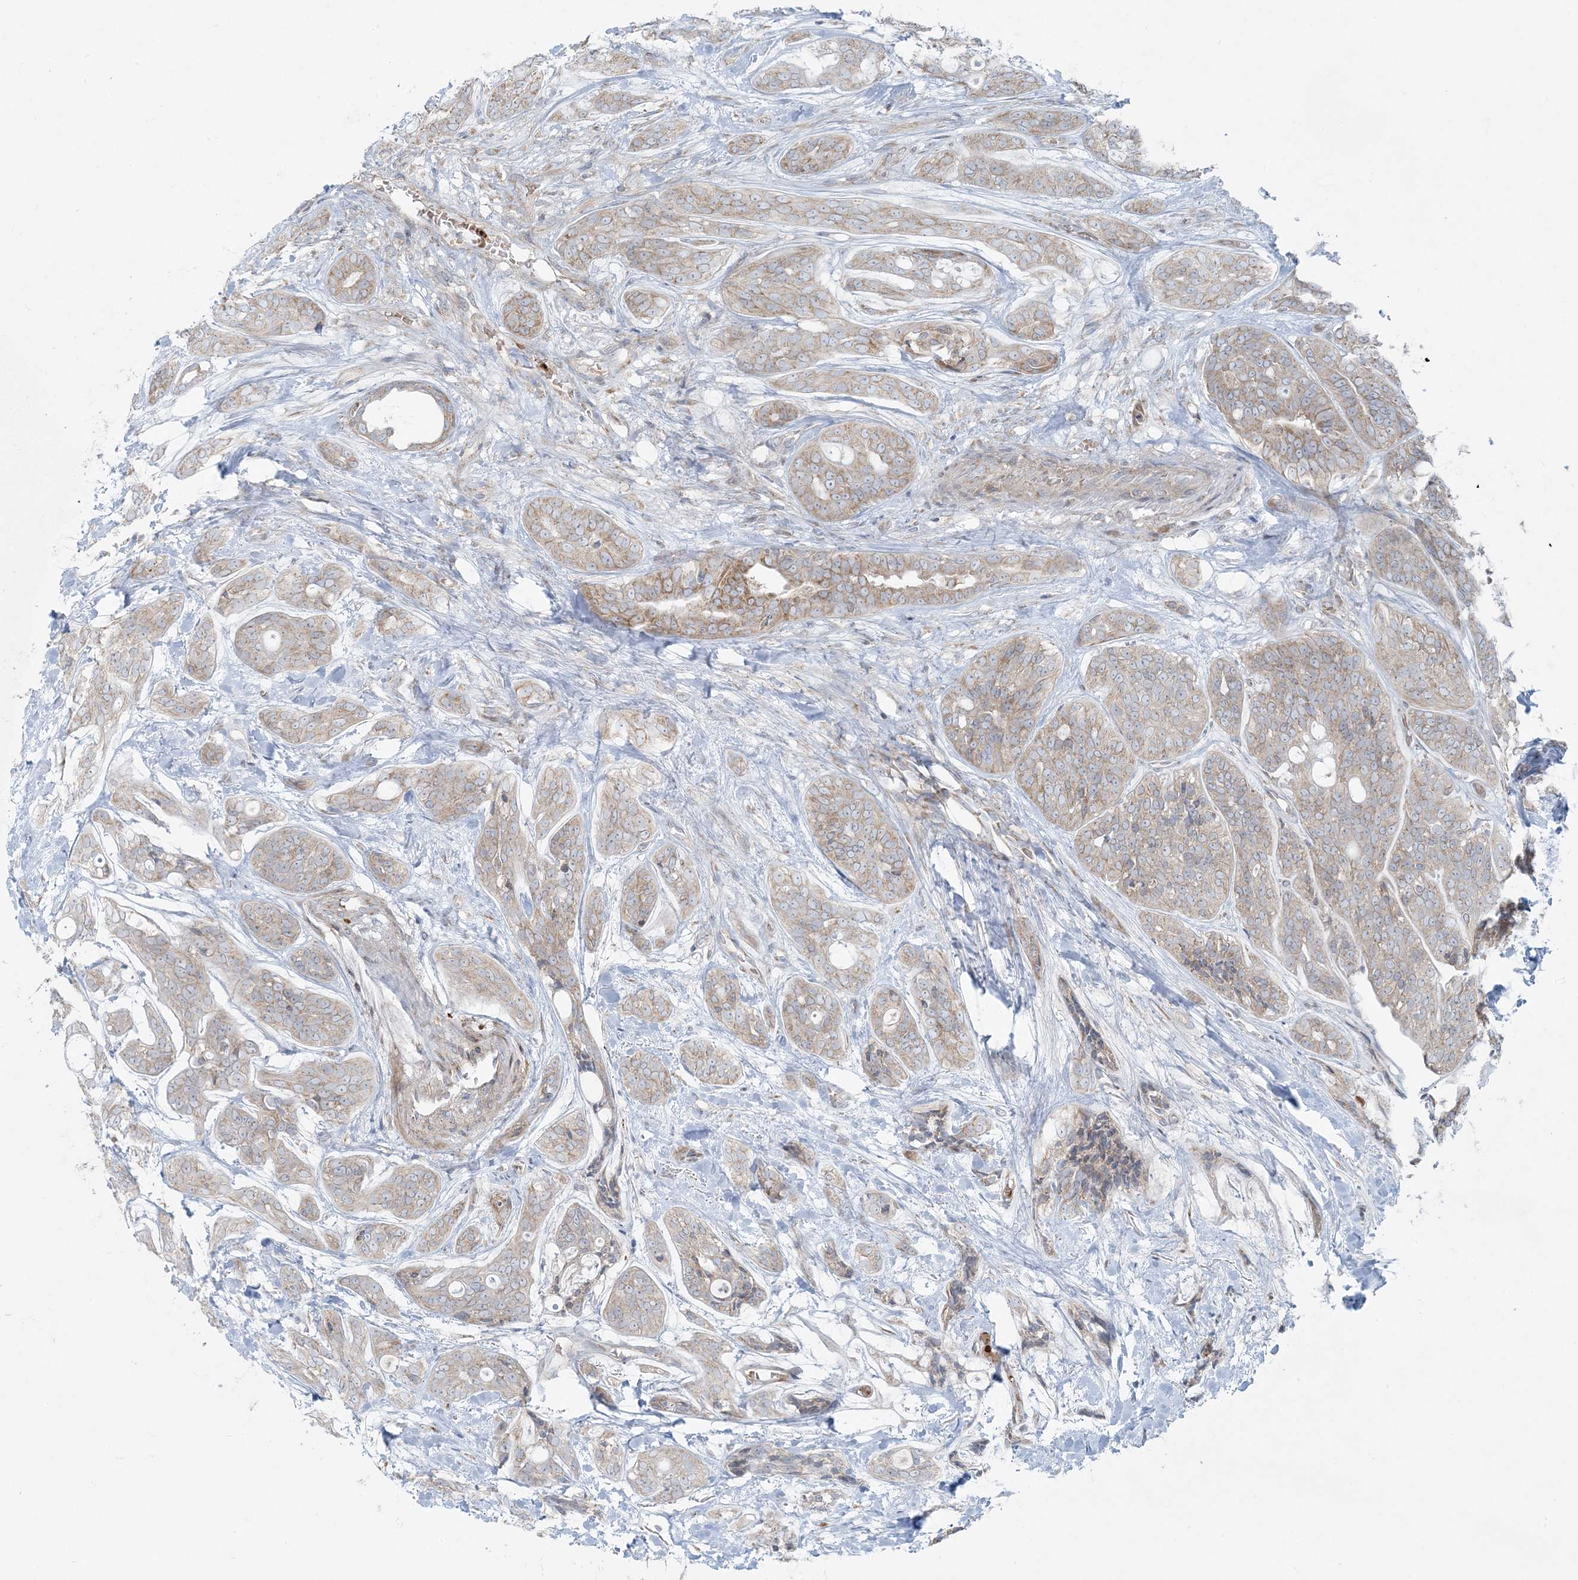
{"staining": {"intensity": "weak", "quantity": "25%-75%", "location": "cytoplasmic/membranous"}, "tissue": "head and neck cancer", "cell_type": "Tumor cells", "image_type": "cancer", "snomed": [{"axis": "morphology", "description": "Adenocarcinoma, NOS"}, {"axis": "topography", "description": "Head-Neck"}], "caption": "An image showing weak cytoplasmic/membranous positivity in approximately 25%-75% of tumor cells in head and neck cancer (adenocarcinoma), as visualized by brown immunohistochemical staining.", "gene": "PIK3R4", "patient": {"sex": "male", "age": 66}}